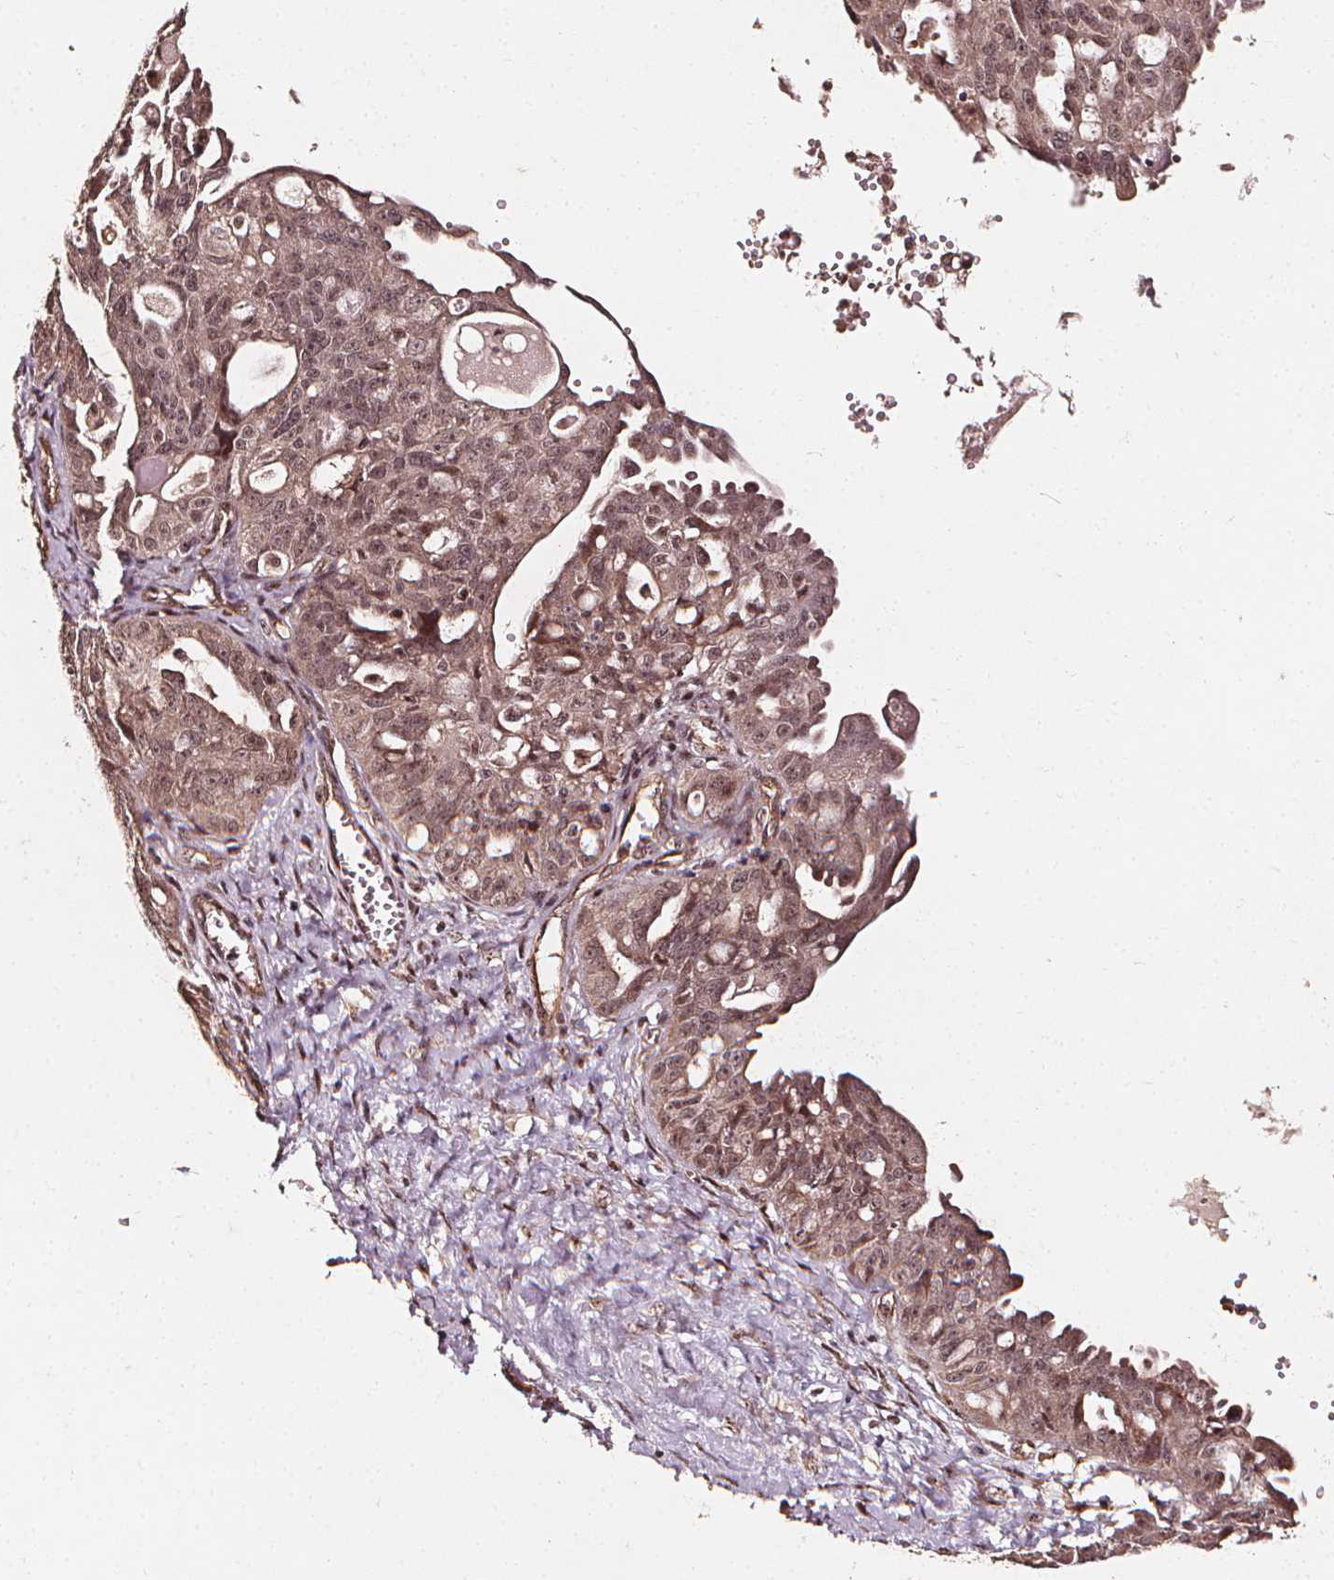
{"staining": {"intensity": "moderate", "quantity": ">75%", "location": "nuclear"}, "tissue": "ovarian cancer", "cell_type": "Tumor cells", "image_type": "cancer", "snomed": [{"axis": "morphology", "description": "Carcinoma, endometroid"}, {"axis": "topography", "description": "Ovary"}], "caption": "Endometroid carcinoma (ovarian) stained for a protein (brown) displays moderate nuclear positive staining in about >75% of tumor cells.", "gene": "EXOSC9", "patient": {"sex": "female", "age": 70}}